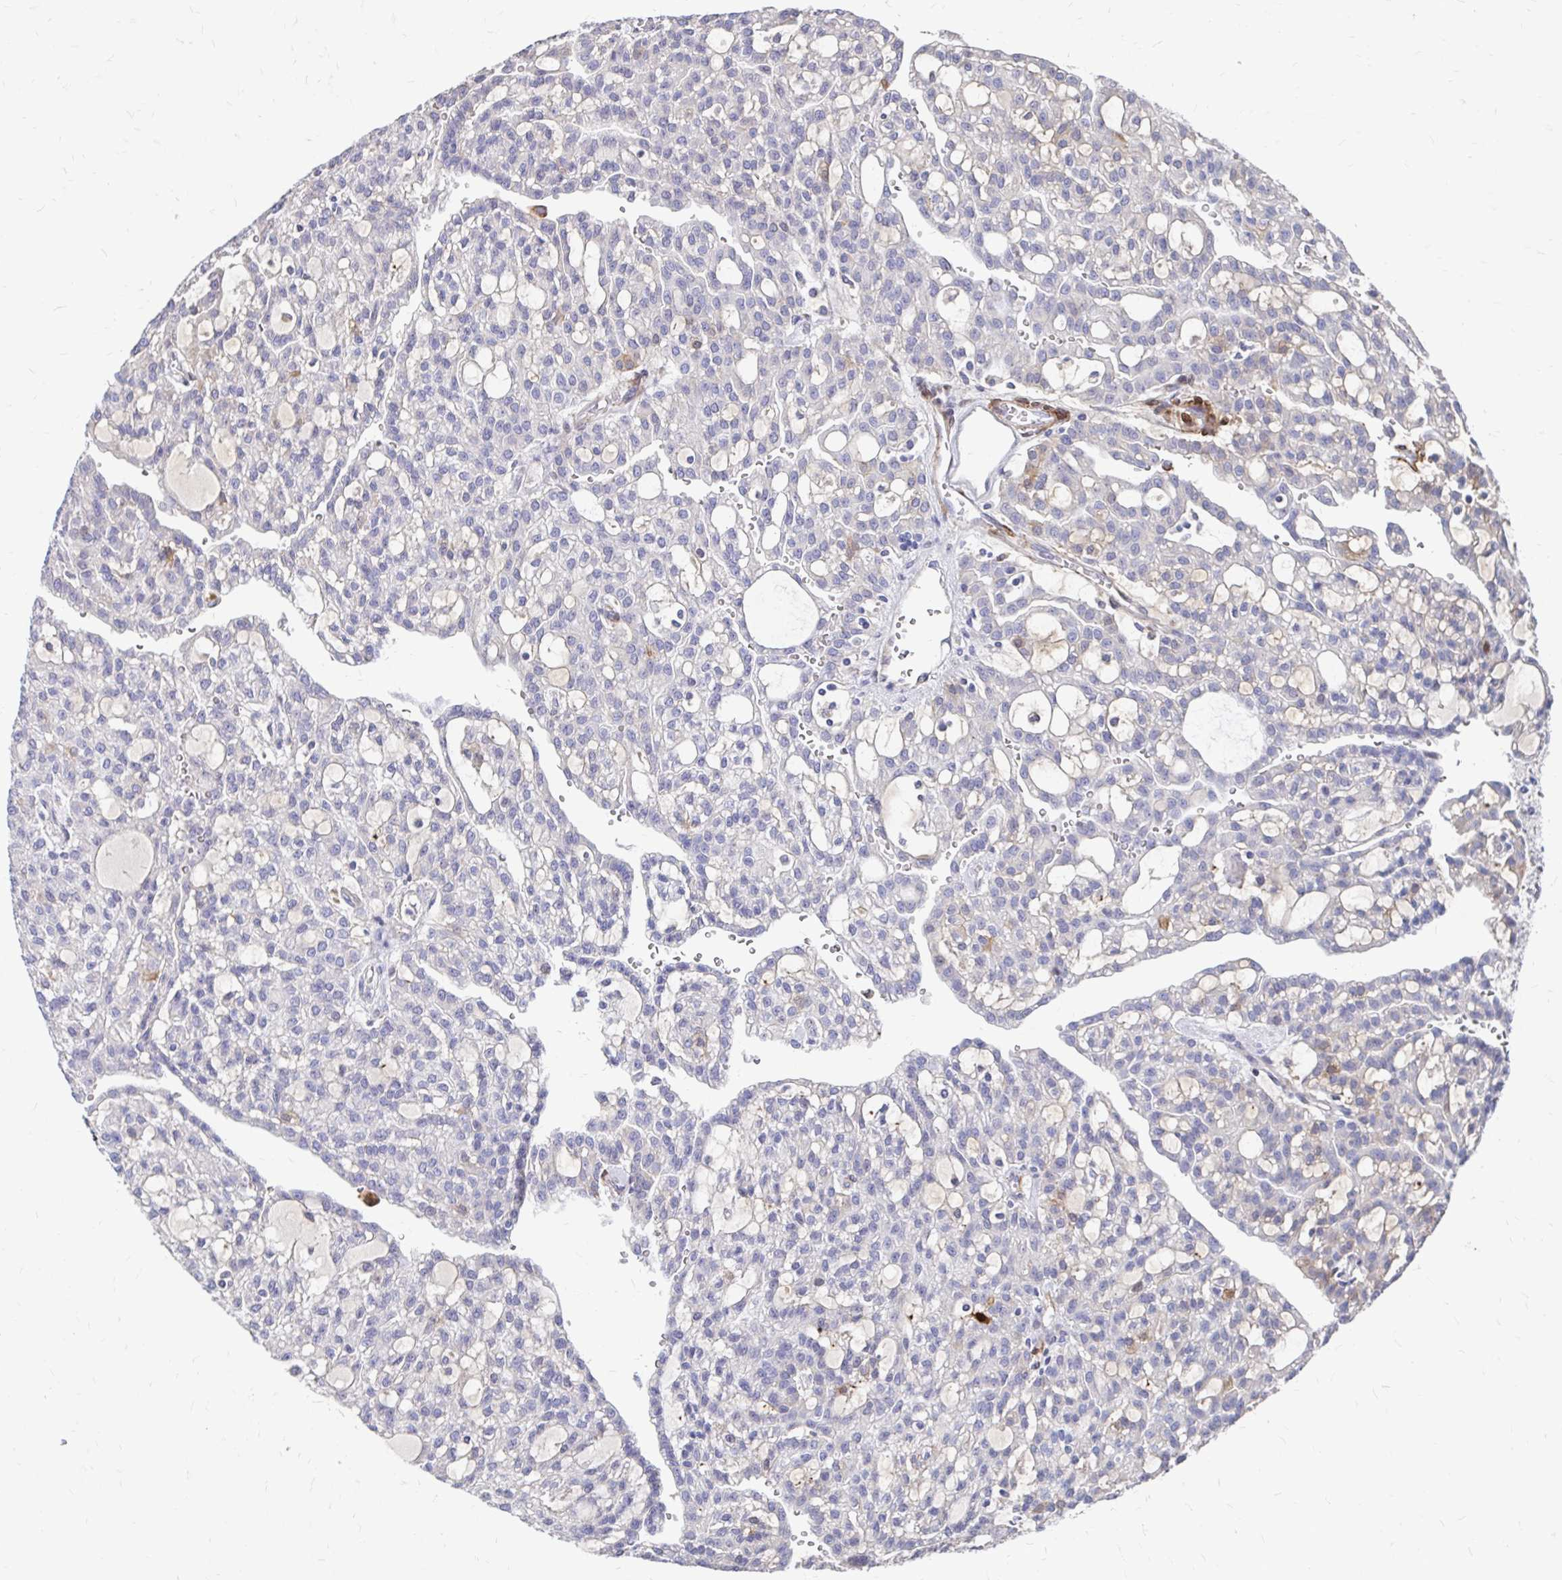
{"staining": {"intensity": "strong", "quantity": "<25%", "location": "cytoplasmic/membranous"}, "tissue": "renal cancer", "cell_type": "Tumor cells", "image_type": "cancer", "snomed": [{"axis": "morphology", "description": "Adenocarcinoma, NOS"}, {"axis": "topography", "description": "Kidney"}], "caption": "Adenocarcinoma (renal) tissue reveals strong cytoplasmic/membranous expression in approximately <25% of tumor cells, visualized by immunohistochemistry.", "gene": "CDKL1", "patient": {"sex": "male", "age": 63}}